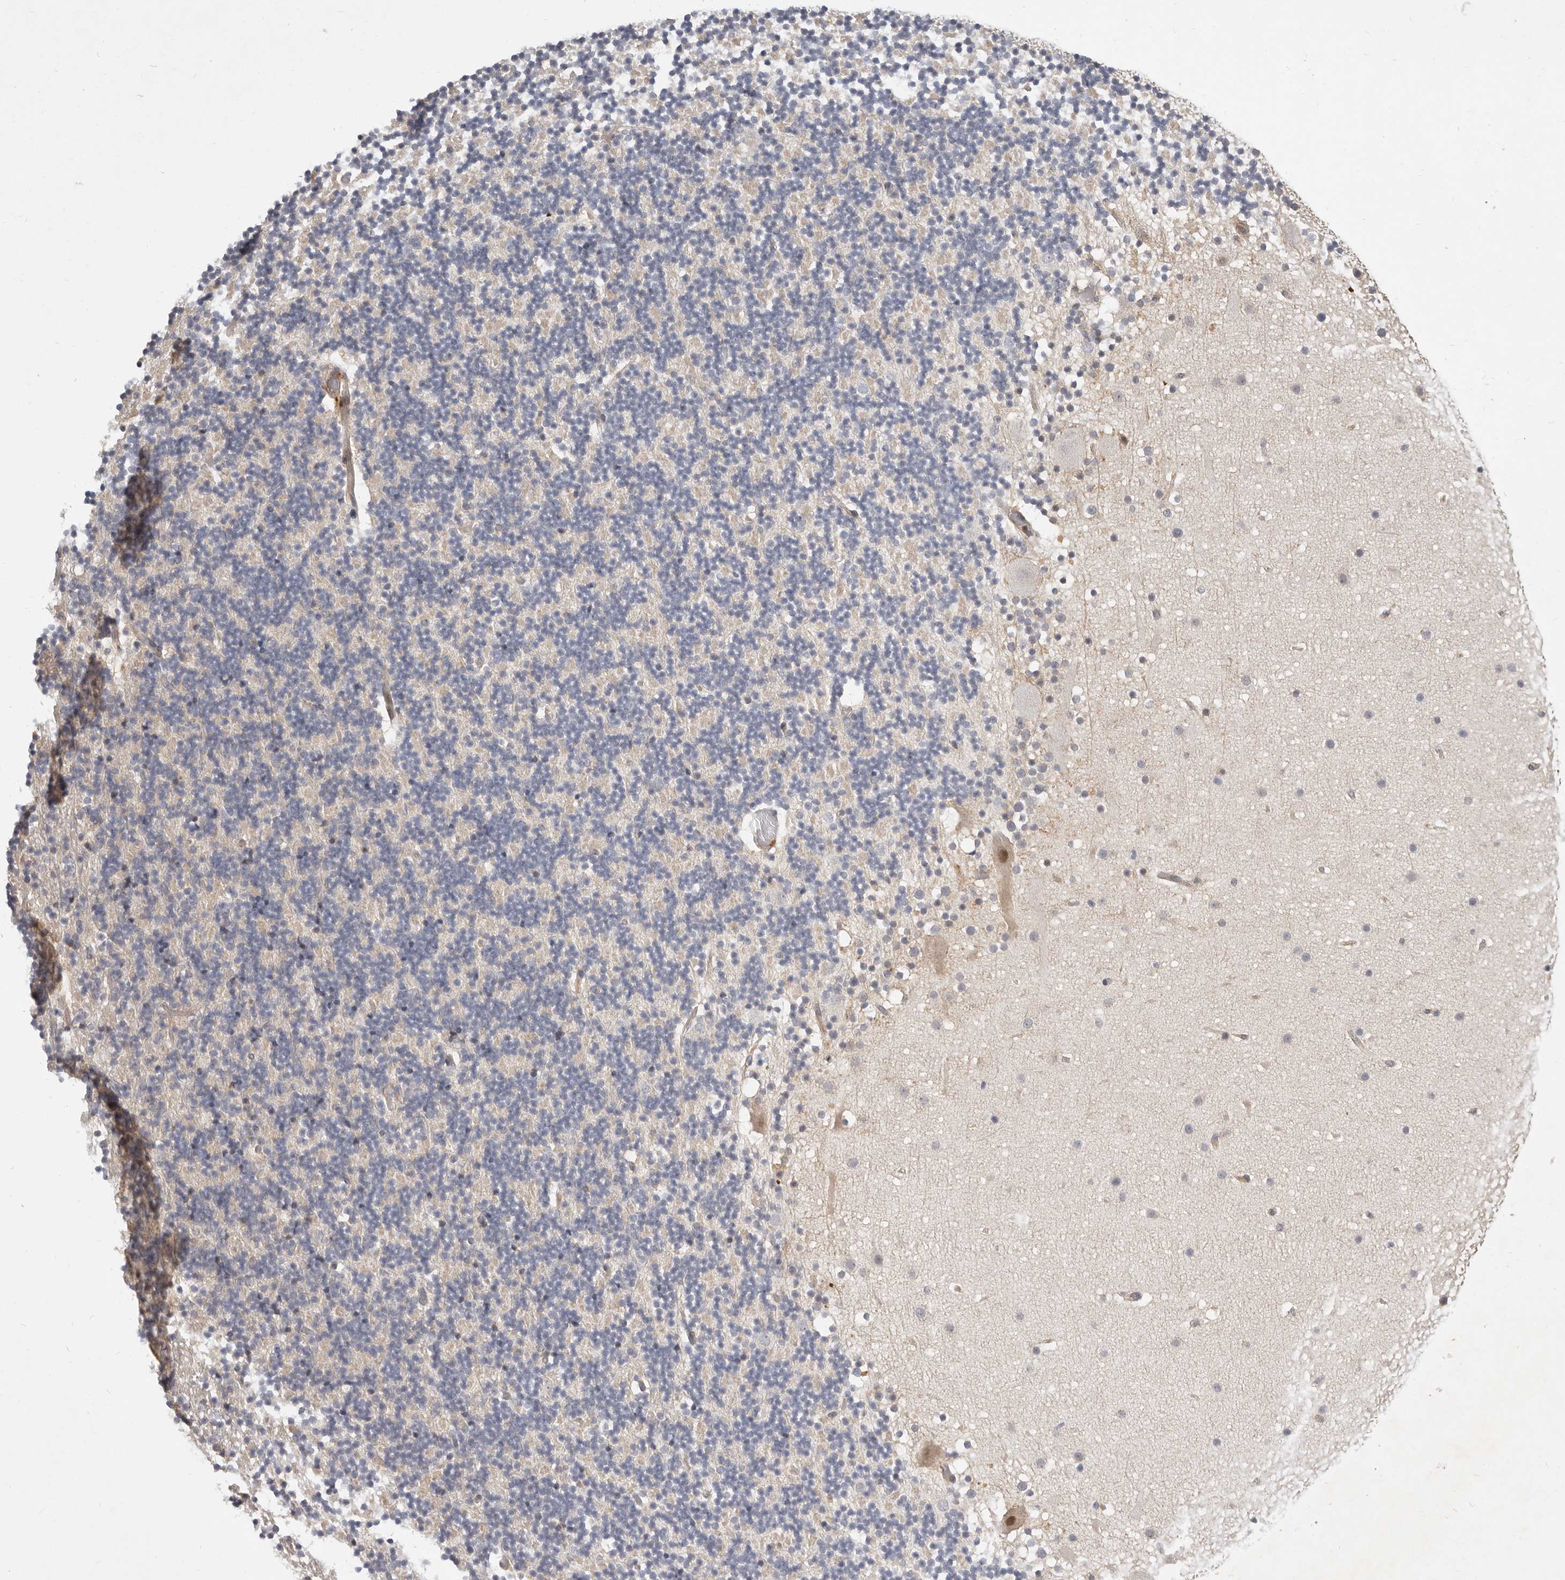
{"staining": {"intensity": "negative", "quantity": "none", "location": "none"}, "tissue": "cerebellum", "cell_type": "Cells in granular layer", "image_type": "normal", "snomed": [{"axis": "morphology", "description": "Normal tissue, NOS"}, {"axis": "topography", "description": "Cerebellum"}], "caption": "IHC of benign cerebellum displays no expression in cells in granular layer.", "gene": "MICALL2", "patient": {"sex": "male", "age": 57}}